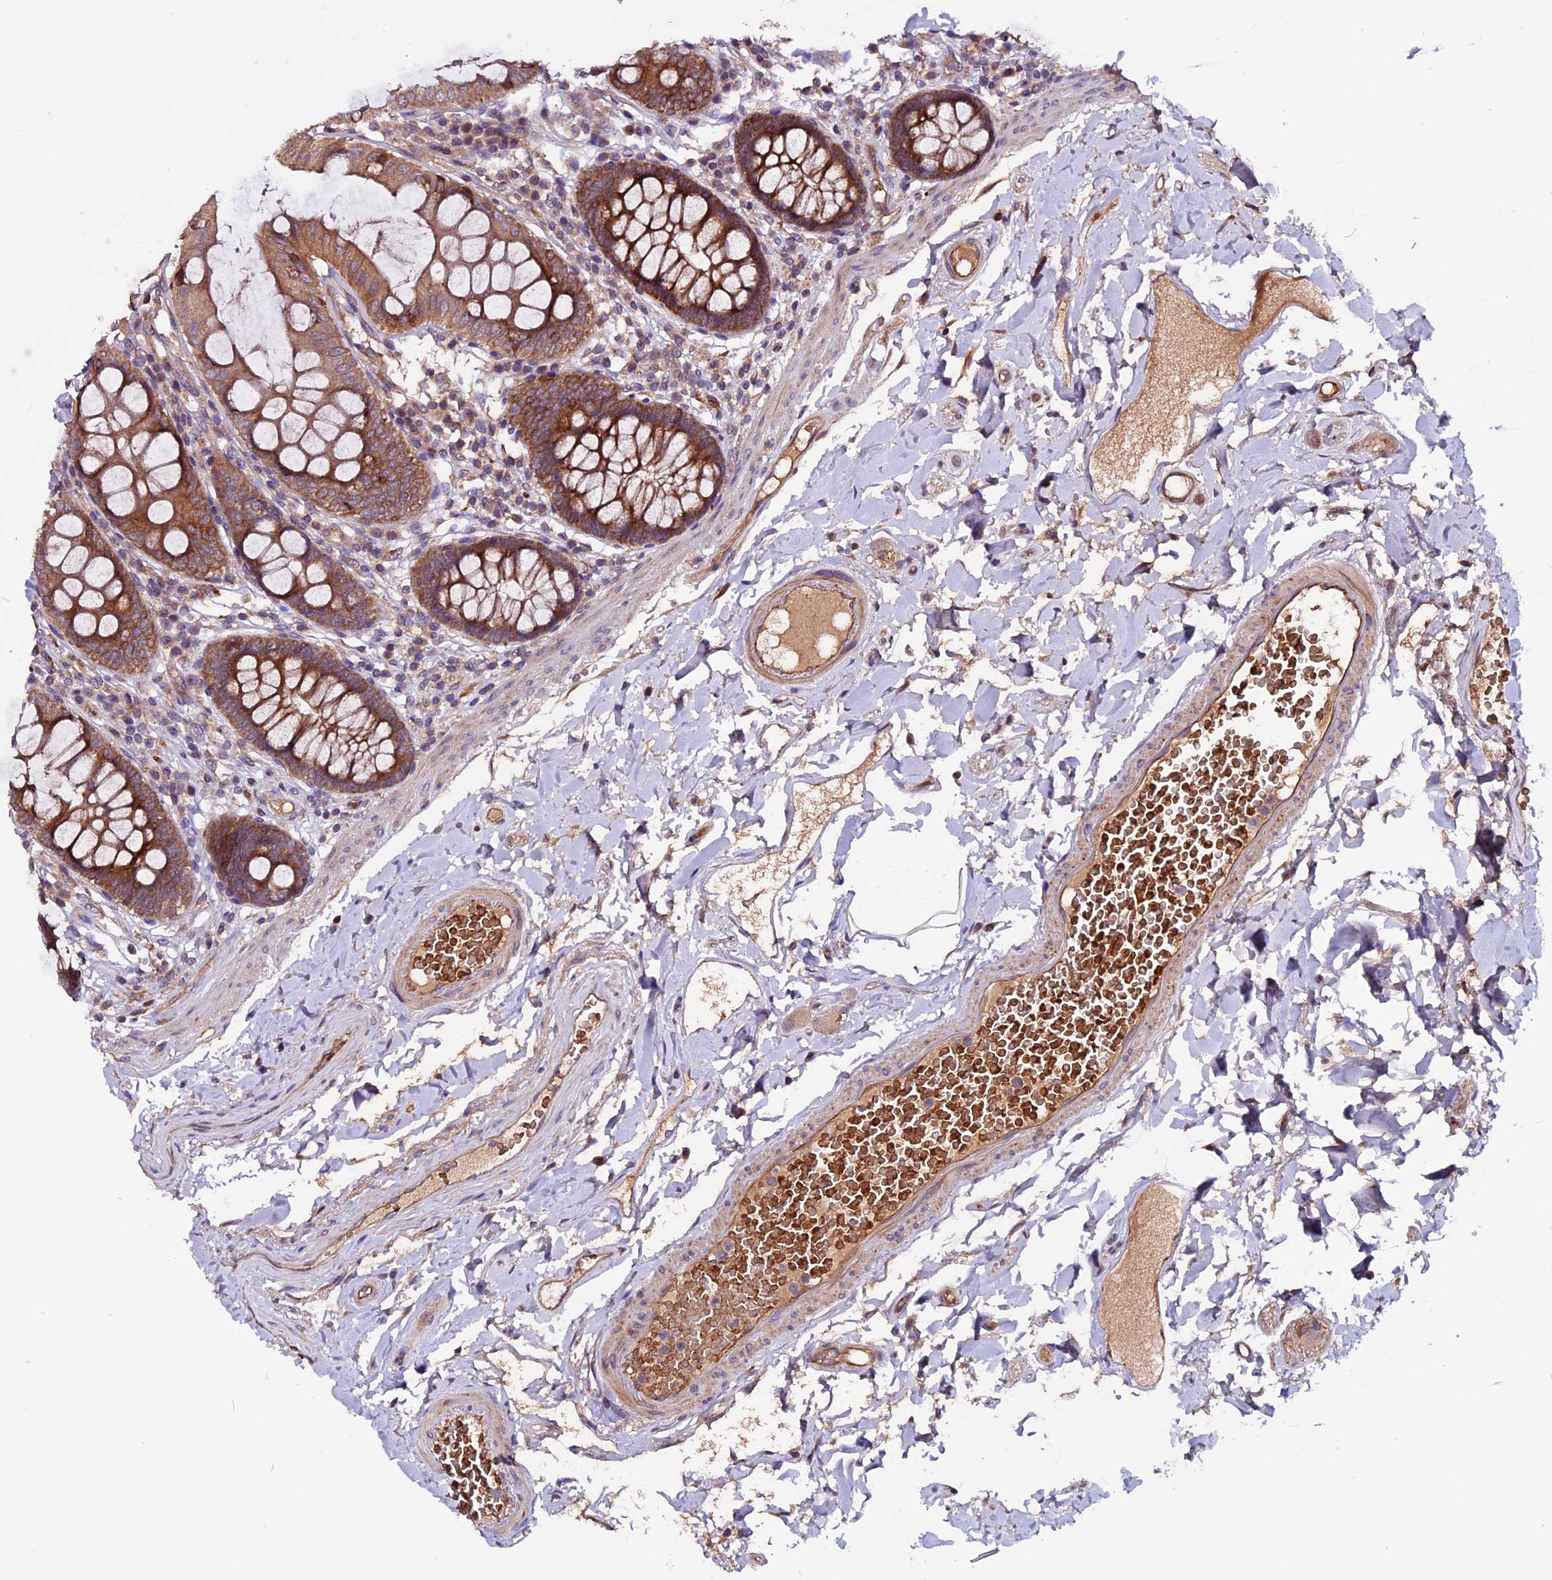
{"staining": {"intensity": "moderate", "quantity": ">75%", "location": "cytoplasmic/membranous"}, "tissue": "colon", "cell_type": "Endothelial cells", "image_type": "normal", "snomed": [{"axis": "morphology", "description": "Normal tissue, NOS"}, {"axis": "topography", "description": "Colon"}], "caption": "Immunohistochemical staining of unremarkable colon reveals >75% levels of moderate cytoplasmic/membranous protein staining in approximately >75% of endothelial cells.", "gene": "RINL", "patient": {"sex": "male", "age": 84}}